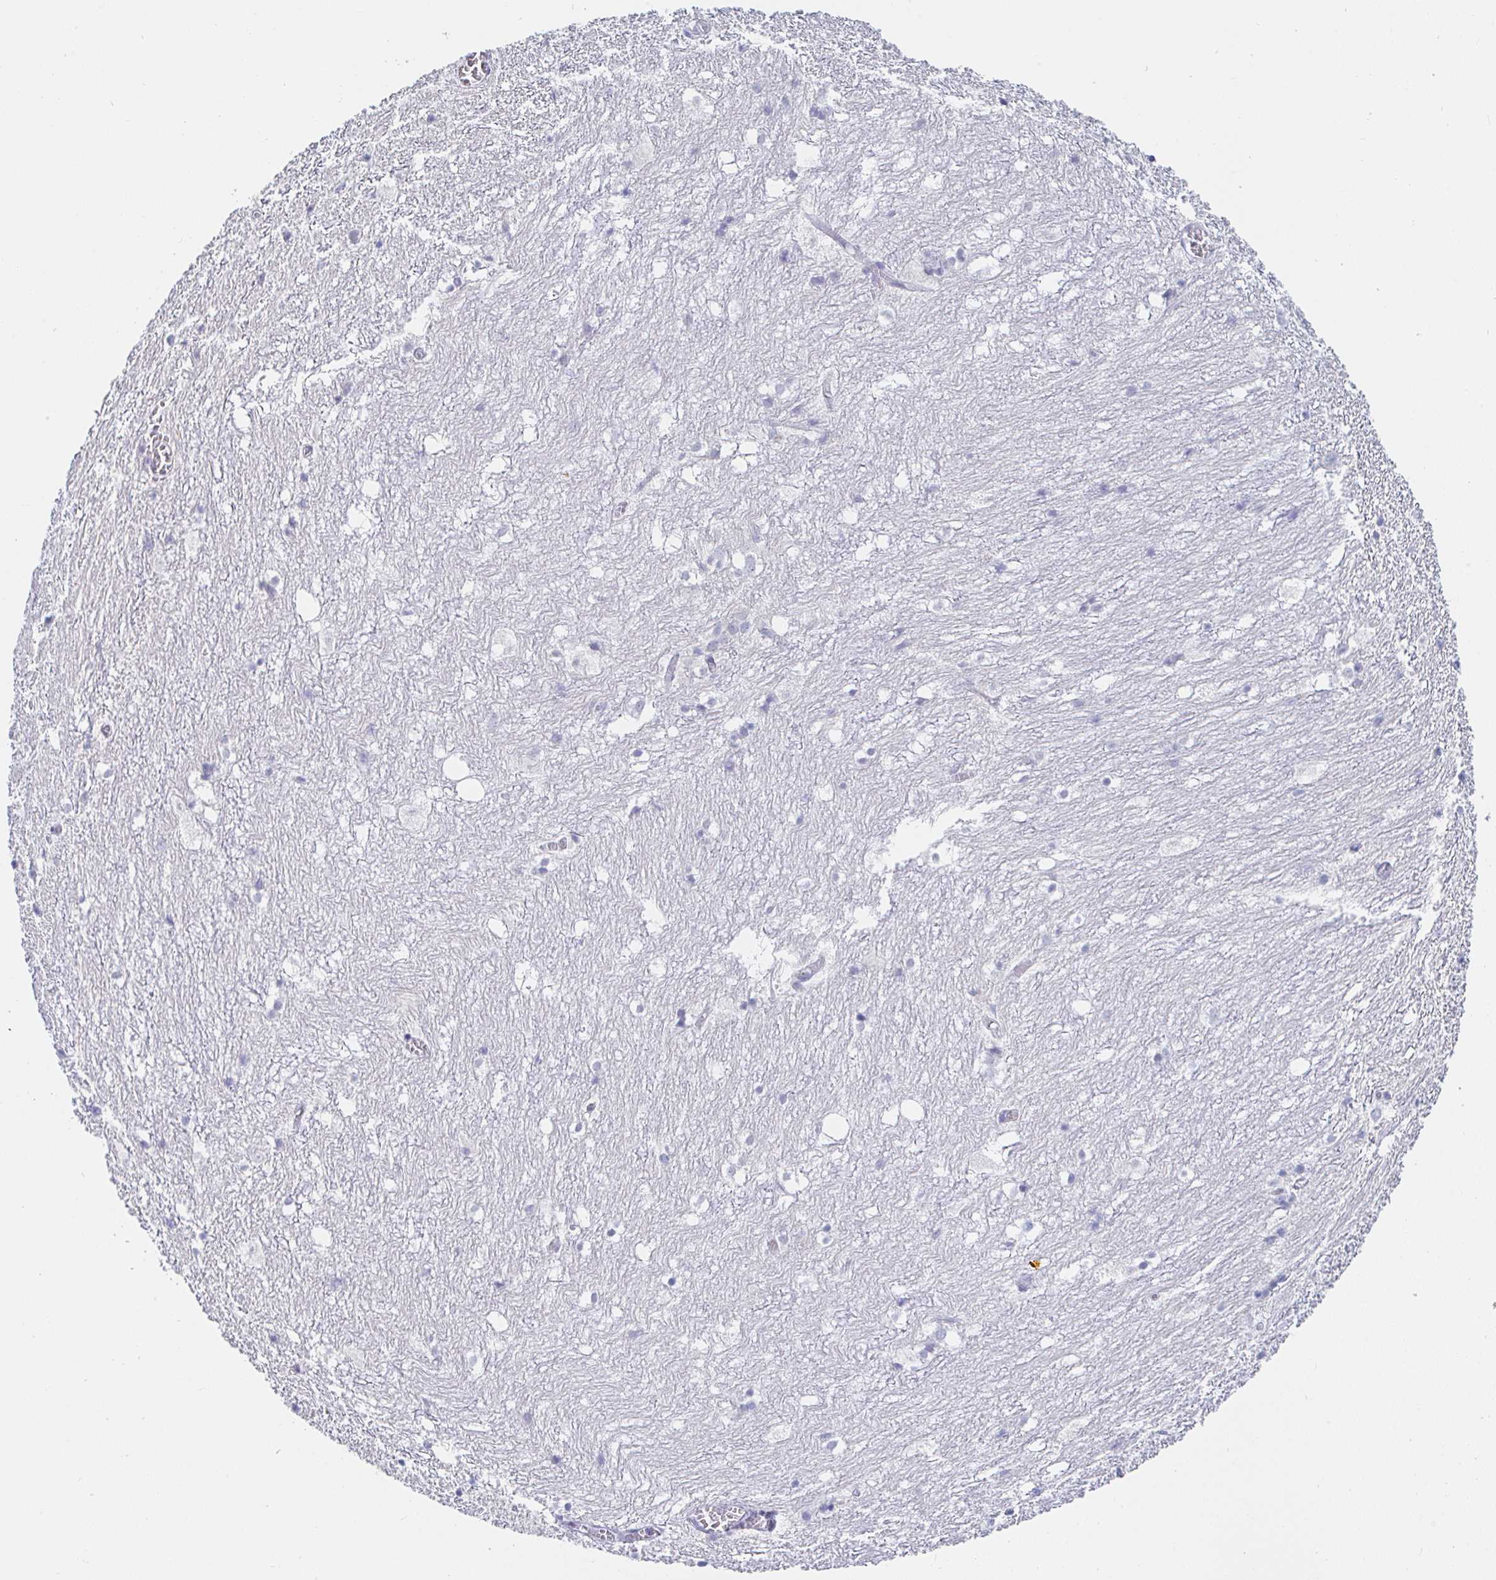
{"staining": {"intensity": "negative", "quantity": "none", "location": "none"}, "tissue": "hippocampus", "cell_type": "Glial cells", "image_type": "normal", "snomed": [{"axis": "morphology", "description": "Normal tissue, NOS"}, {"axis": "topography", "description": "Hippocampus"}], "caption": "The IHC micrograph has no significant expression in glial cells of hippocampus.", "gene": "PDE6B", "patient": {"sex": "female", "age": 52}}